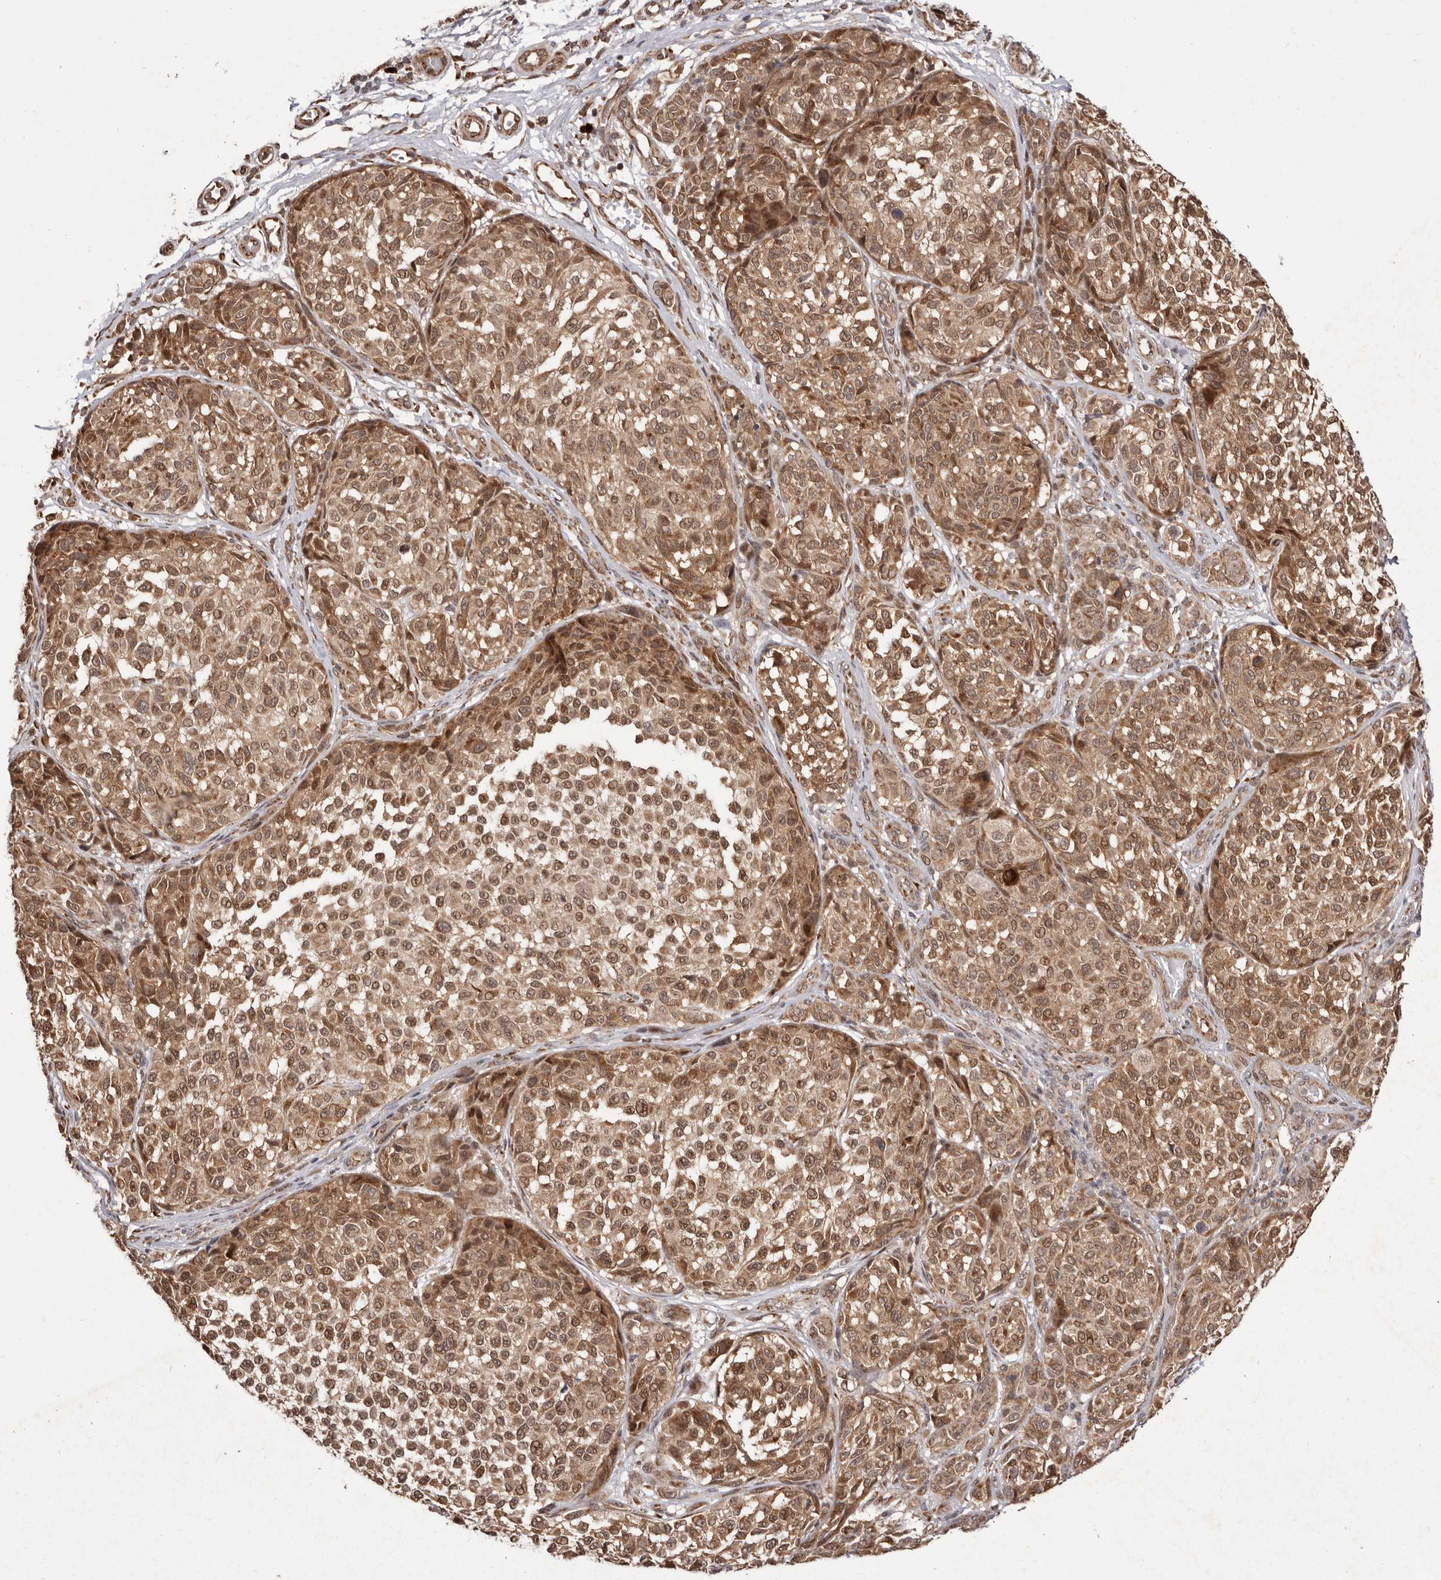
{"staining": {"intensity": "moderate", "quantity": ">75%", "location": "cytoplasmic/membranous,nuclear"}, "tissue": "melanoma", "cell_type": "Tumor cells", "image_type": "cancer", "snomed": [{"axis": "morphology", "description": "Malignant melanoma, NOS"}, {"axis": "topography", "description": "Skin"}], "caption": "A medium amount of moderate cytoplasmic/membranous and nuclear positivity is appreciated in about >75% of tumor cells in melanoma tissue. (DAB IHC with brightfield microscopy, high magnification).", "gene": "LRGUK", "patient": {"sex": "male", "age": 83}}